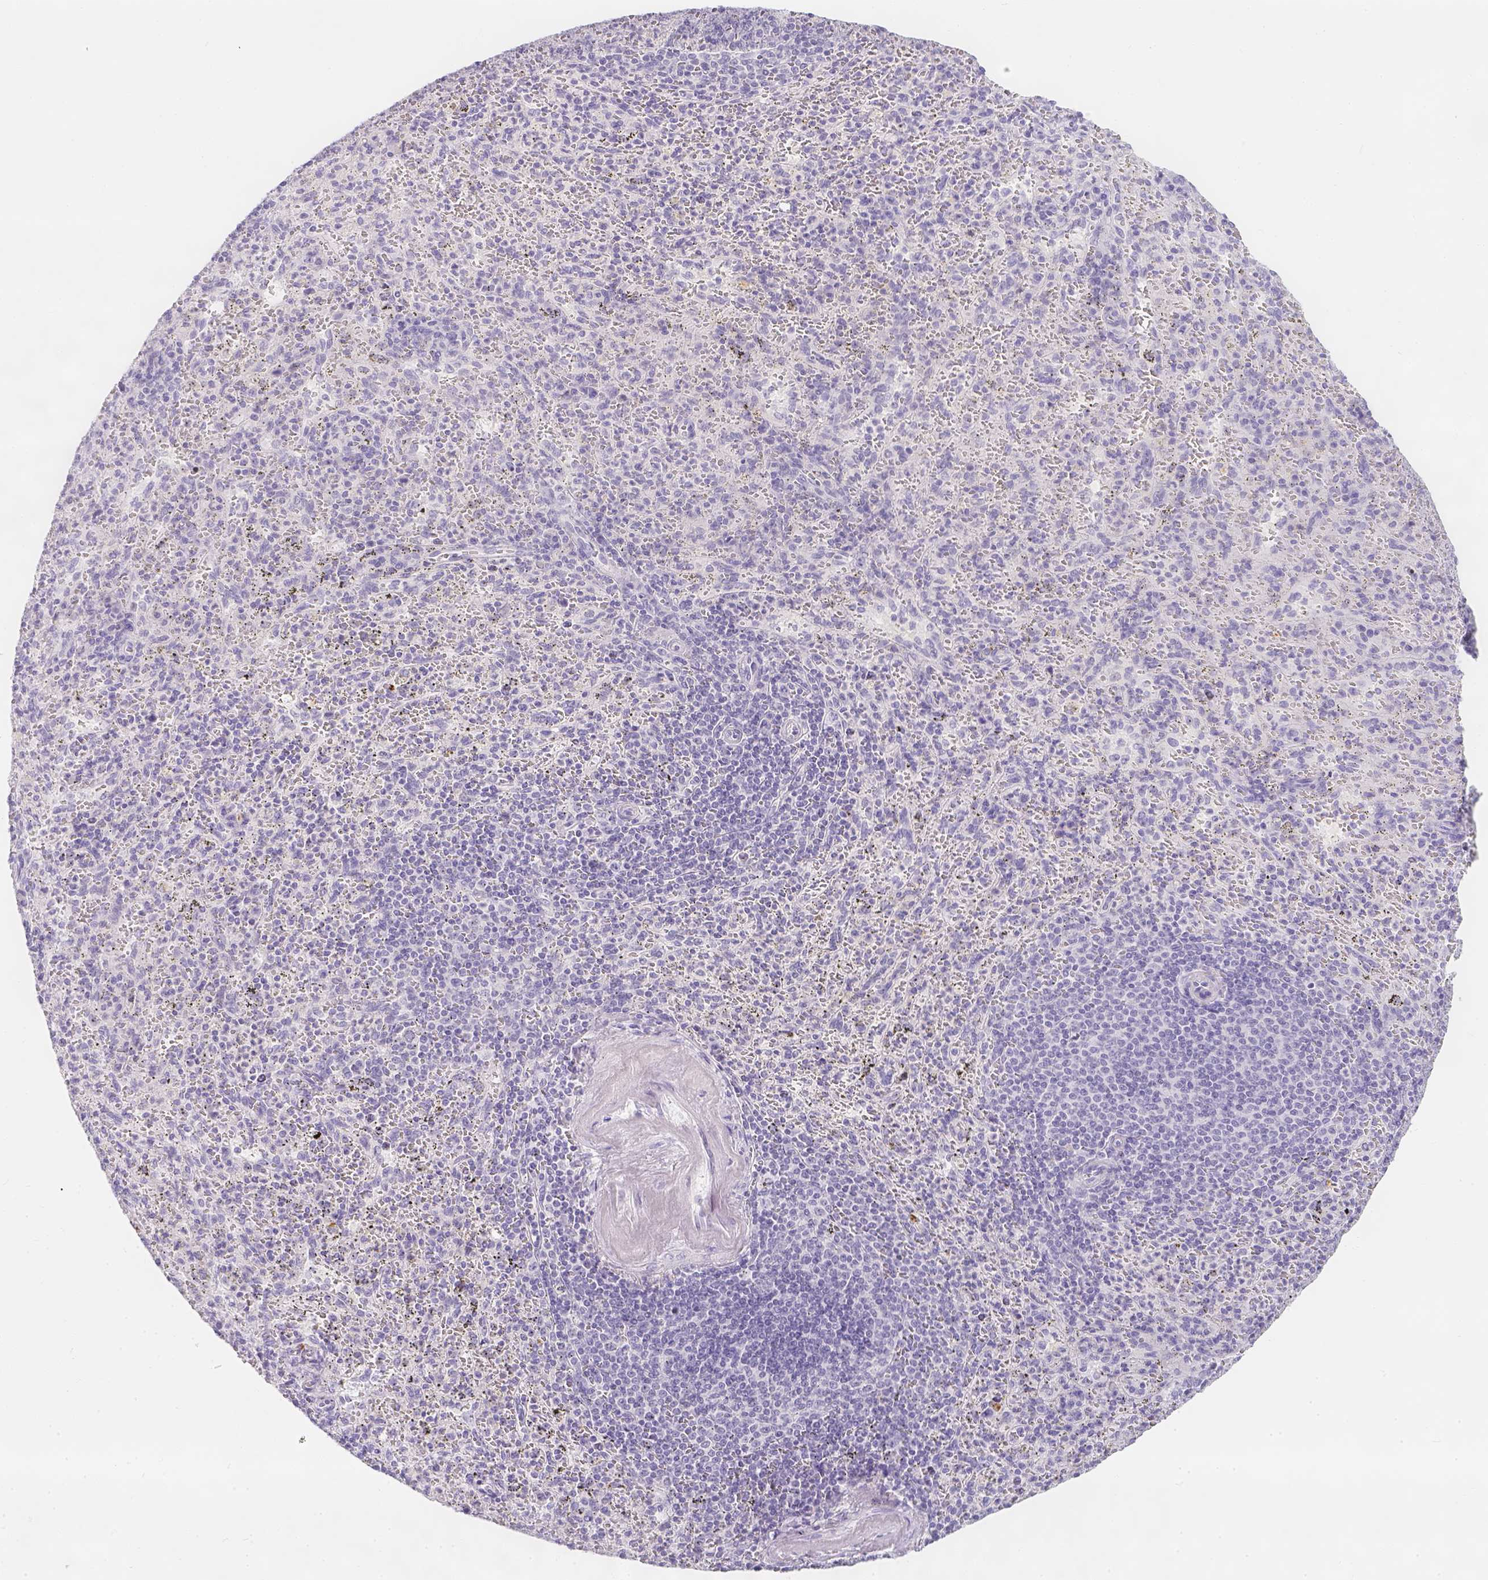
{"staining": {"intensity": "negative", "quantity": "none", "location": "none"}, "tissue": "spleen", "cell_type": "Cells in red pulp", "image_type": "normal", "snomed": [{"axis": "morphology", "description": "Normal tissue, NOS"}, {"axis": "topography", "description": "Spleen"}], "caption": "DAB immunohistochemical staining of normal spleen demonstrates no significant expression in cells in red pulp. Nuclei are stained in blue.", "gene": "SLC18A1", "patient": {"sex": "male", "age": 57}}